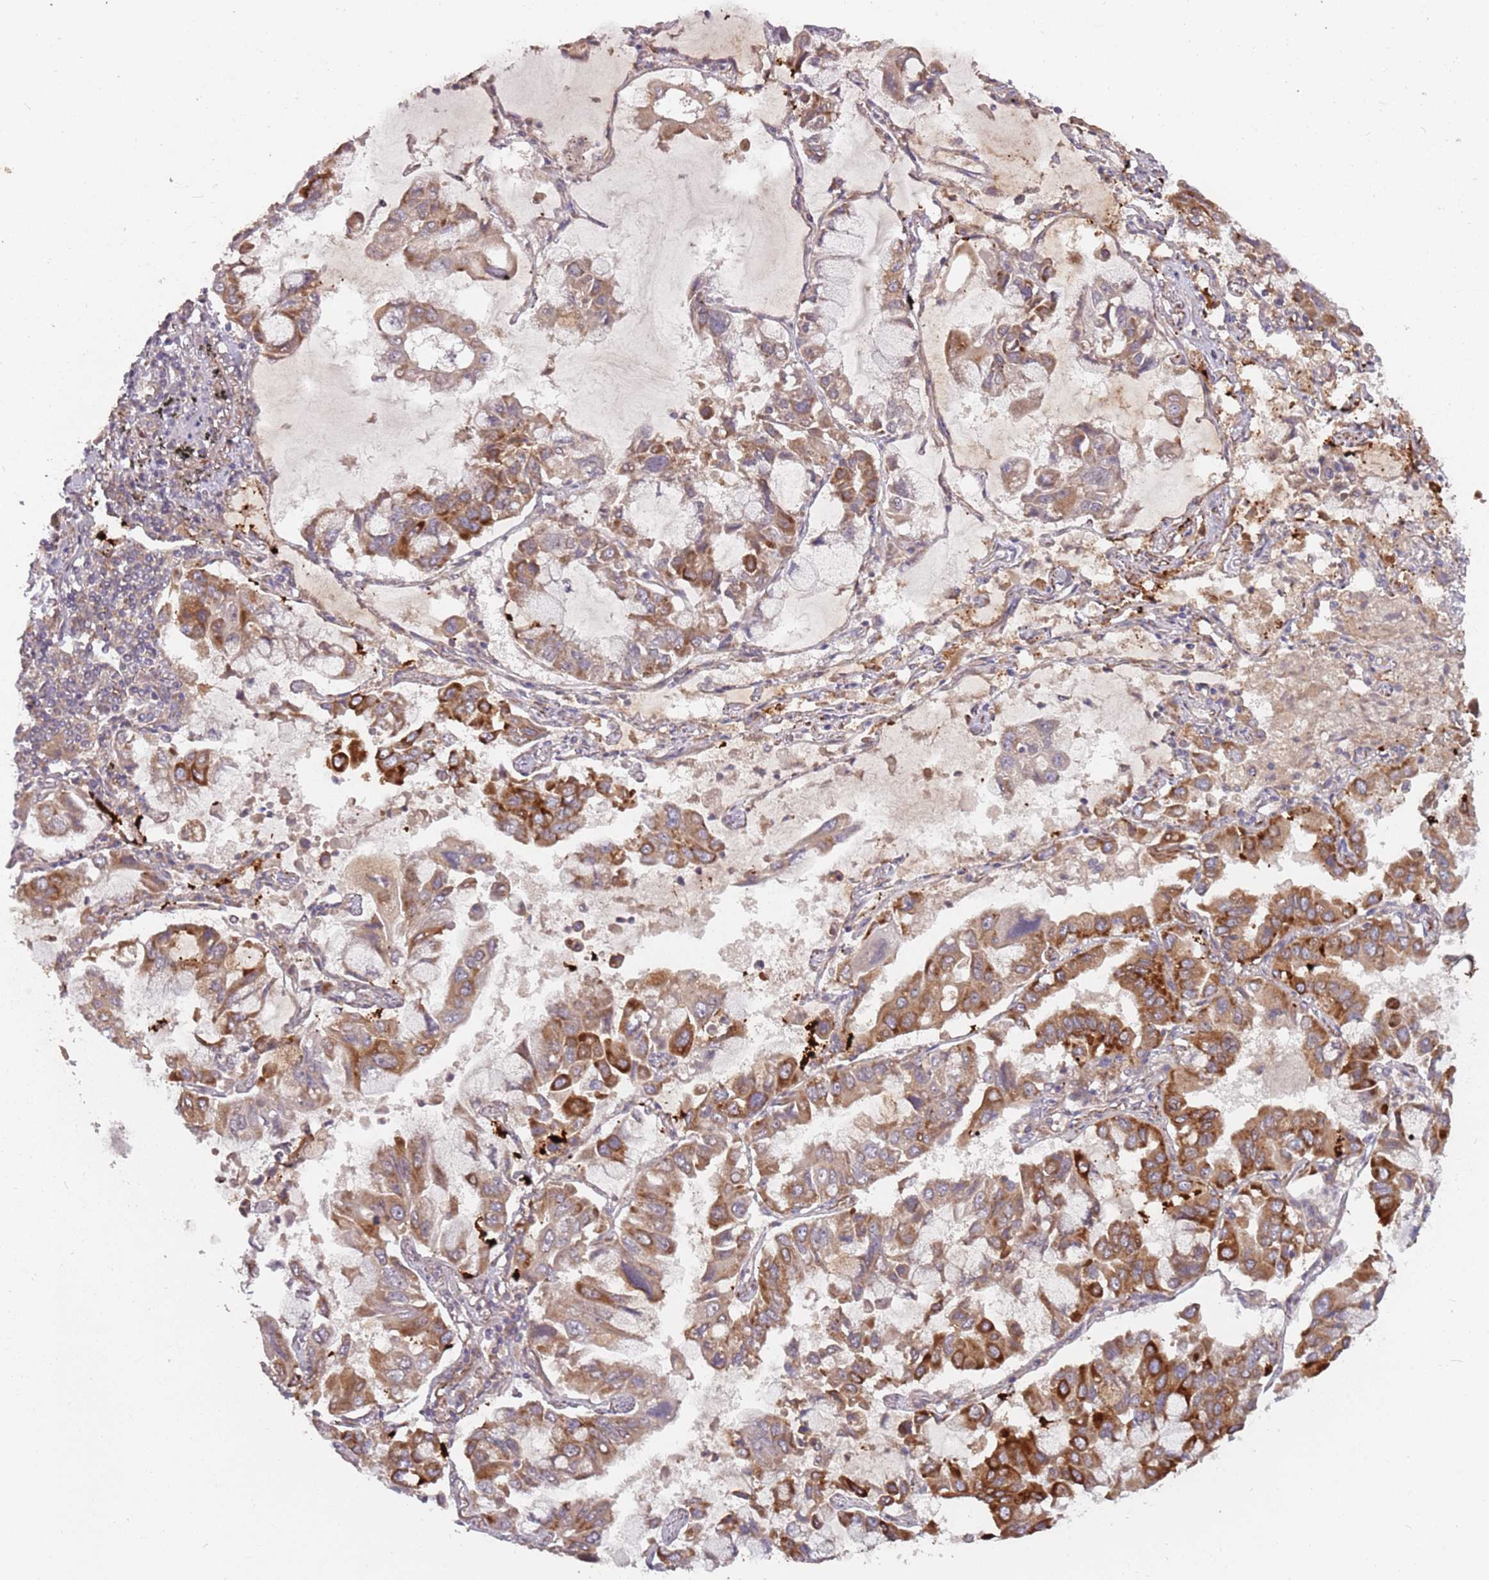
{"staining": {"intensity": "strong", "quantity": "25%-75%", "location": "cytoplasmic/membranous"}, "tissue": "lung cancer", "cell_type": "Tumor cells", "image_type": "cancer", "snomed": [{"axis": "morphology", "description": "Adenocarcinoma, NOS"}, {"axis": "topography", "description": "Lung"}], "caption": "A photomicrograph of human lung adenocarcinoma stained for a protein reveals strong cytoplasmic/membranous brown staining in tumor cells. The protein of interest is shown in brown color, while the nuclei are stained blue.", "gene": "PLD6", "patient": {"sex": "male", "age": 64}}